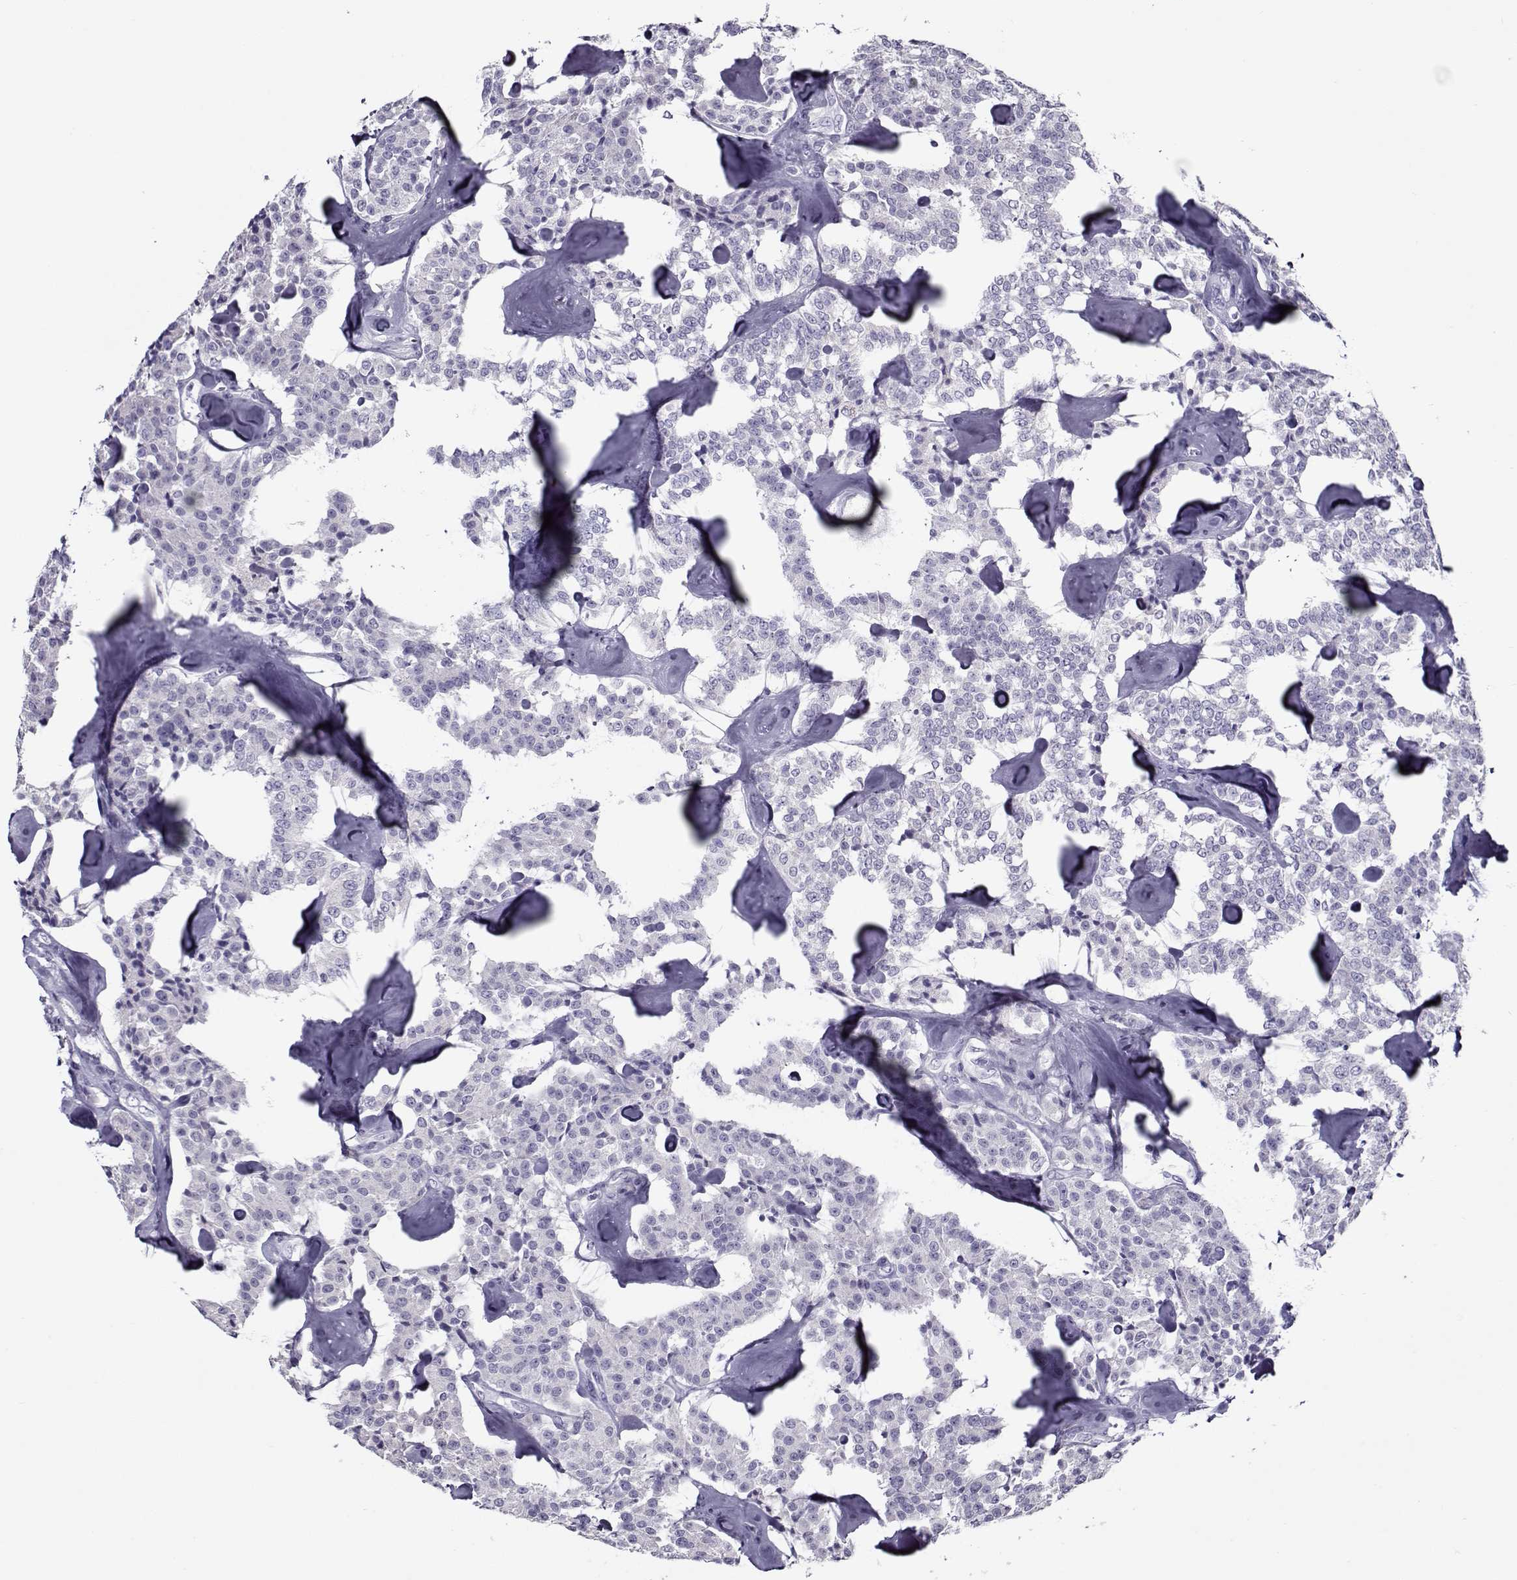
{"staining": {"intensity": "negative", "quantity": "none", "location": "none"}, "tissue": "carcinoid", "cell_type": "Tumor cells", "image_type": "cancer", "snomed": [{"axis": "morphology", "description": "Carcinoid, malignant, NOS"}, {"axis": "topography", "description": "Pancreas"}], "caption": "Carcinoid (malignant) stained for a protein using IHC shows no positivity tumor cells.", "gene": "GAGE2A", "patient": {"sex": "male", "age": 41}}